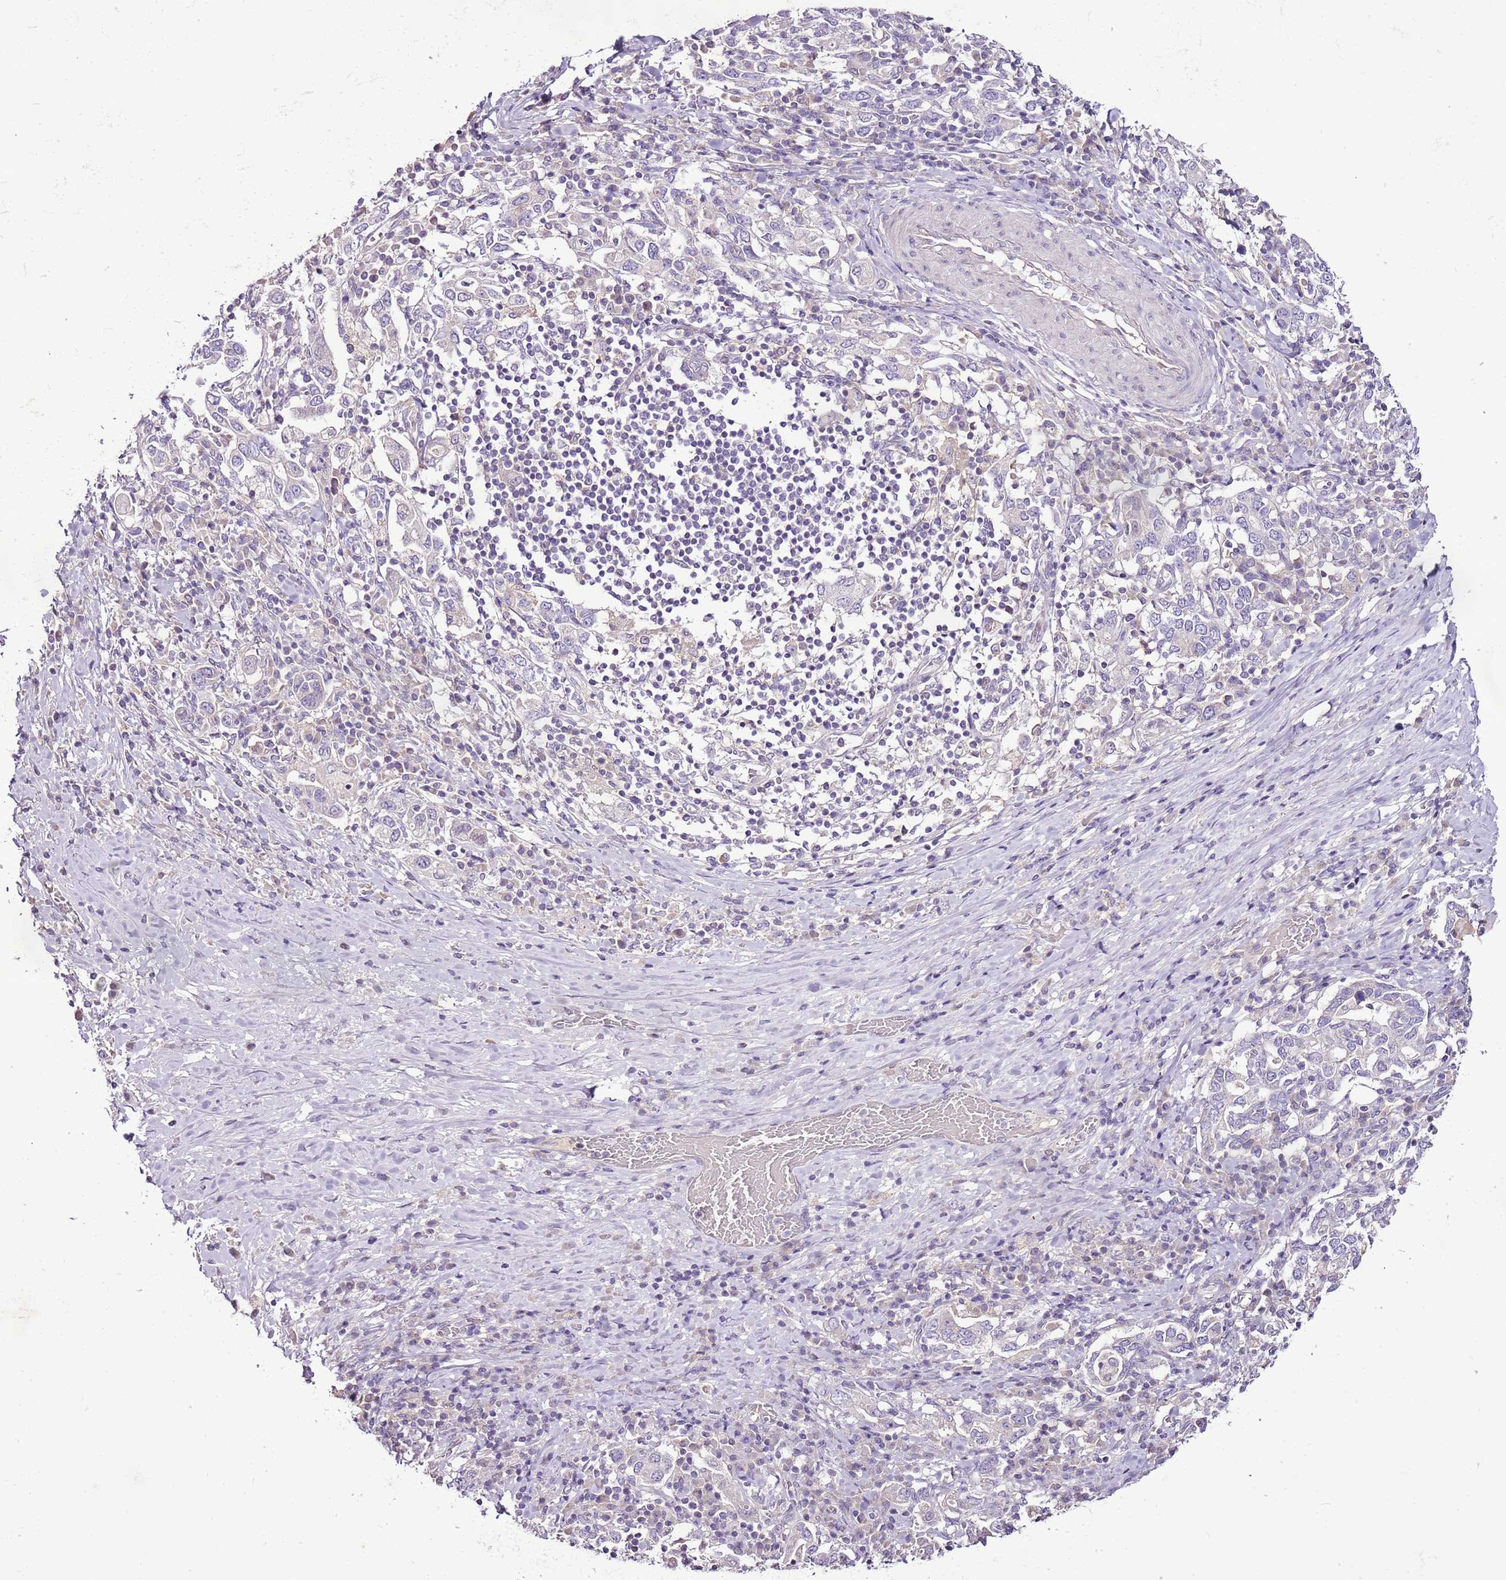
{"staining": {"intensity": "negative", "quantity": "none", "location": "none"}, "tissue": "stomach cancer", "cell_type": "Tumor cells", "image_type": "cancer", "snomed": [{"axis": "morphology", "description": "Adenocarcinoma, NOS"}, {"axis": "topography", "description": "Stomach, upper"}, {"axis": "topography", "description": "Stomach"}], "caption": "Immunohistochemistry image of neoplastic tissue: stomach adenocarcinoma stained with DAB demonstrates no significant protein positivity in tumor cells.", "gene": "CMKLR1", "patient": {"sex": "male", "age": 62}}